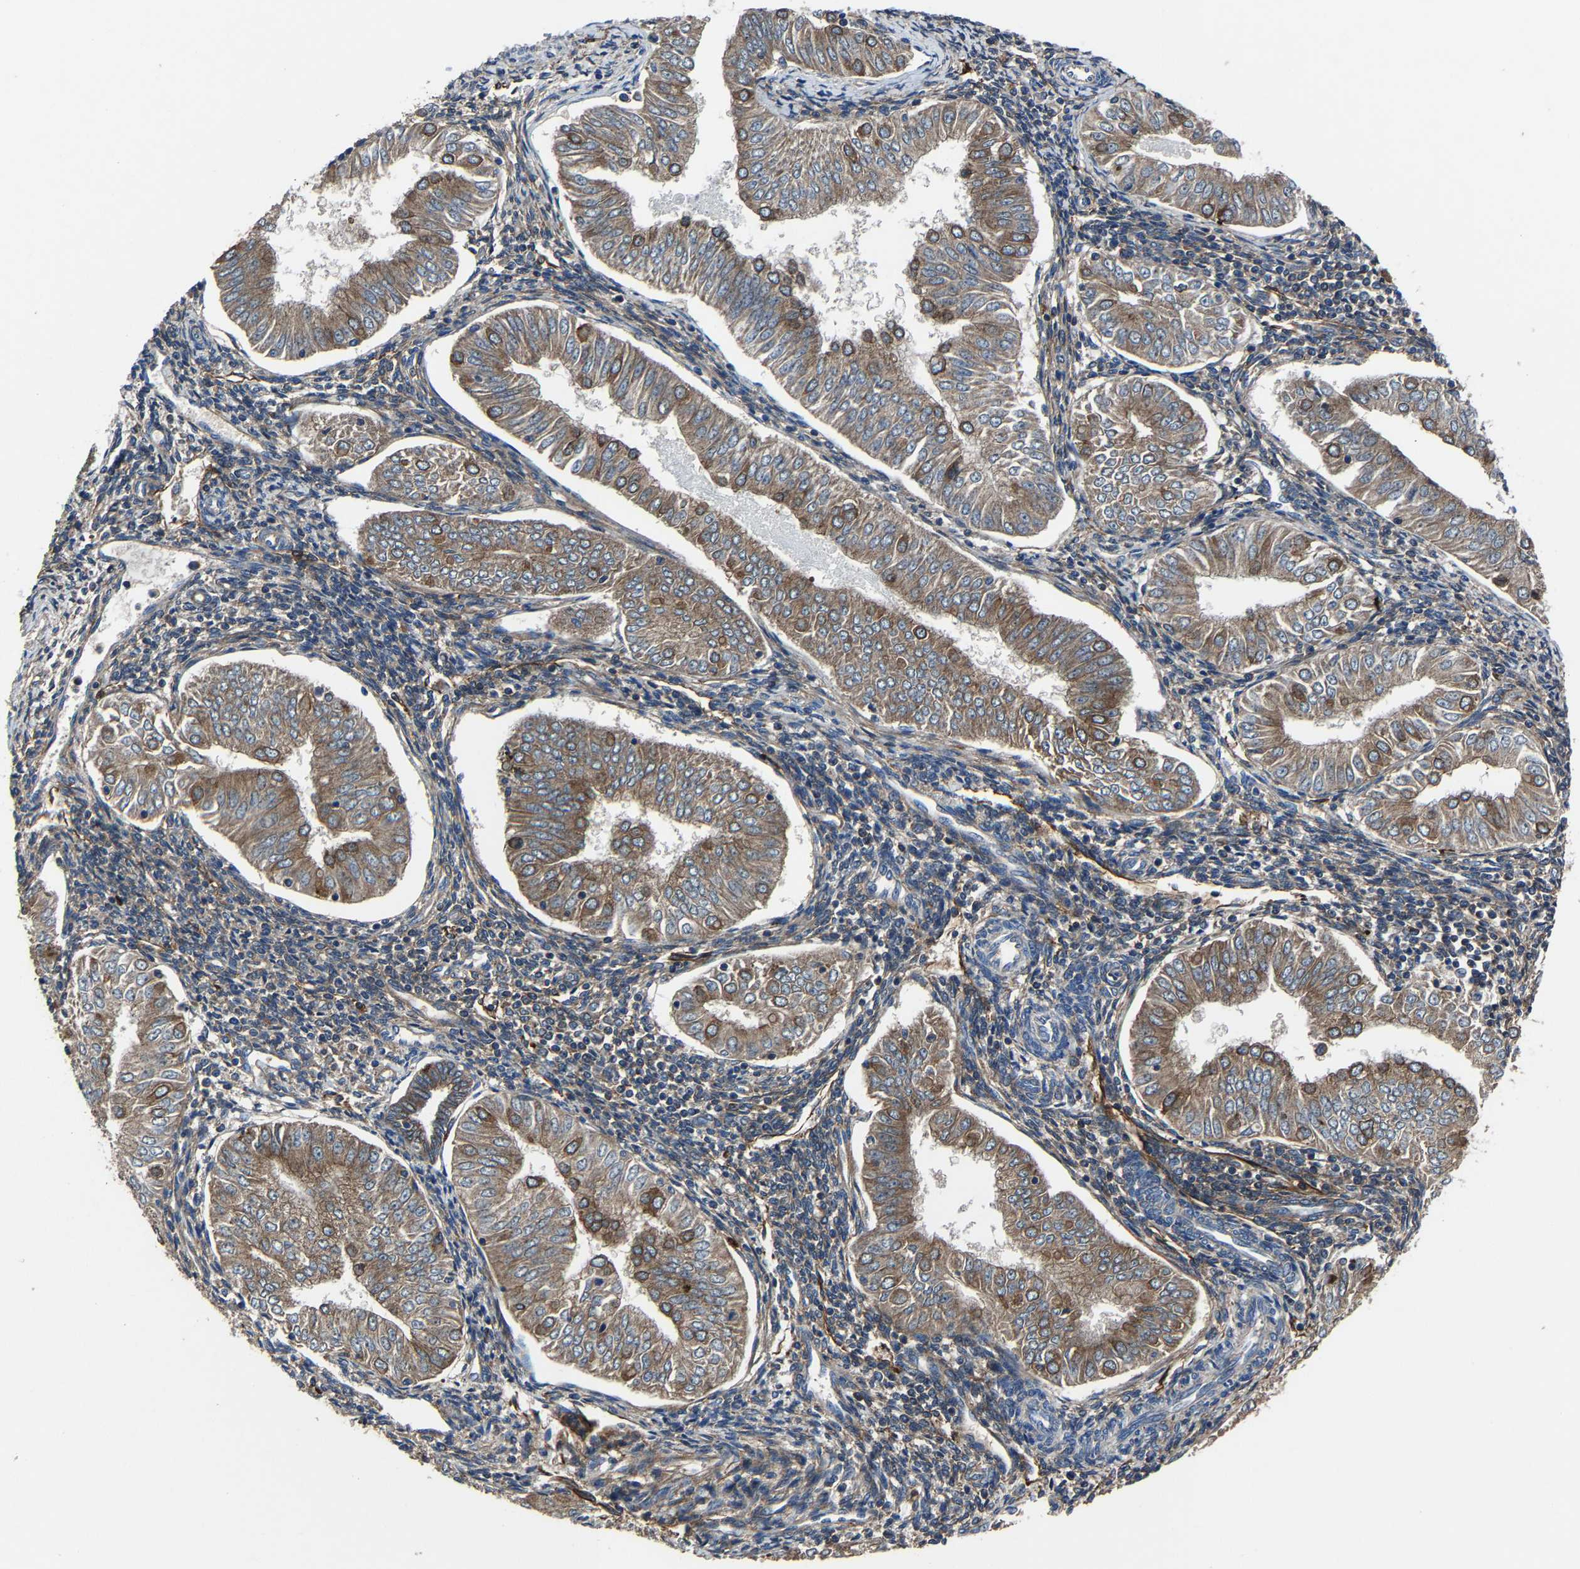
{"staining": {"intensity": "moderate", "quantity": ">75%", "location": "cytoplasmic/membranous"}, "tissue": "endometrial cancer", "cell_type": "Tumor cells", "image_type": "cancer", "snomed": [{"axis": "morphology", "description": "Normal tissue, NOS"}, {"axis": "morphology", "description": "Adenocarcinoma, NOS"}, {"axis": "topography", "description": "Endometrium"}], "caption": "Immunohistochemistry (IHC) micrograph of human endometrial cancer stained for a protein (brown), which demonstrates medium levels of moderate cytoplasmic/membranous expression in about >75% of tumor cells.", "gene": "KIAA1958", "patient": {"sex": "female", "age": 53}}